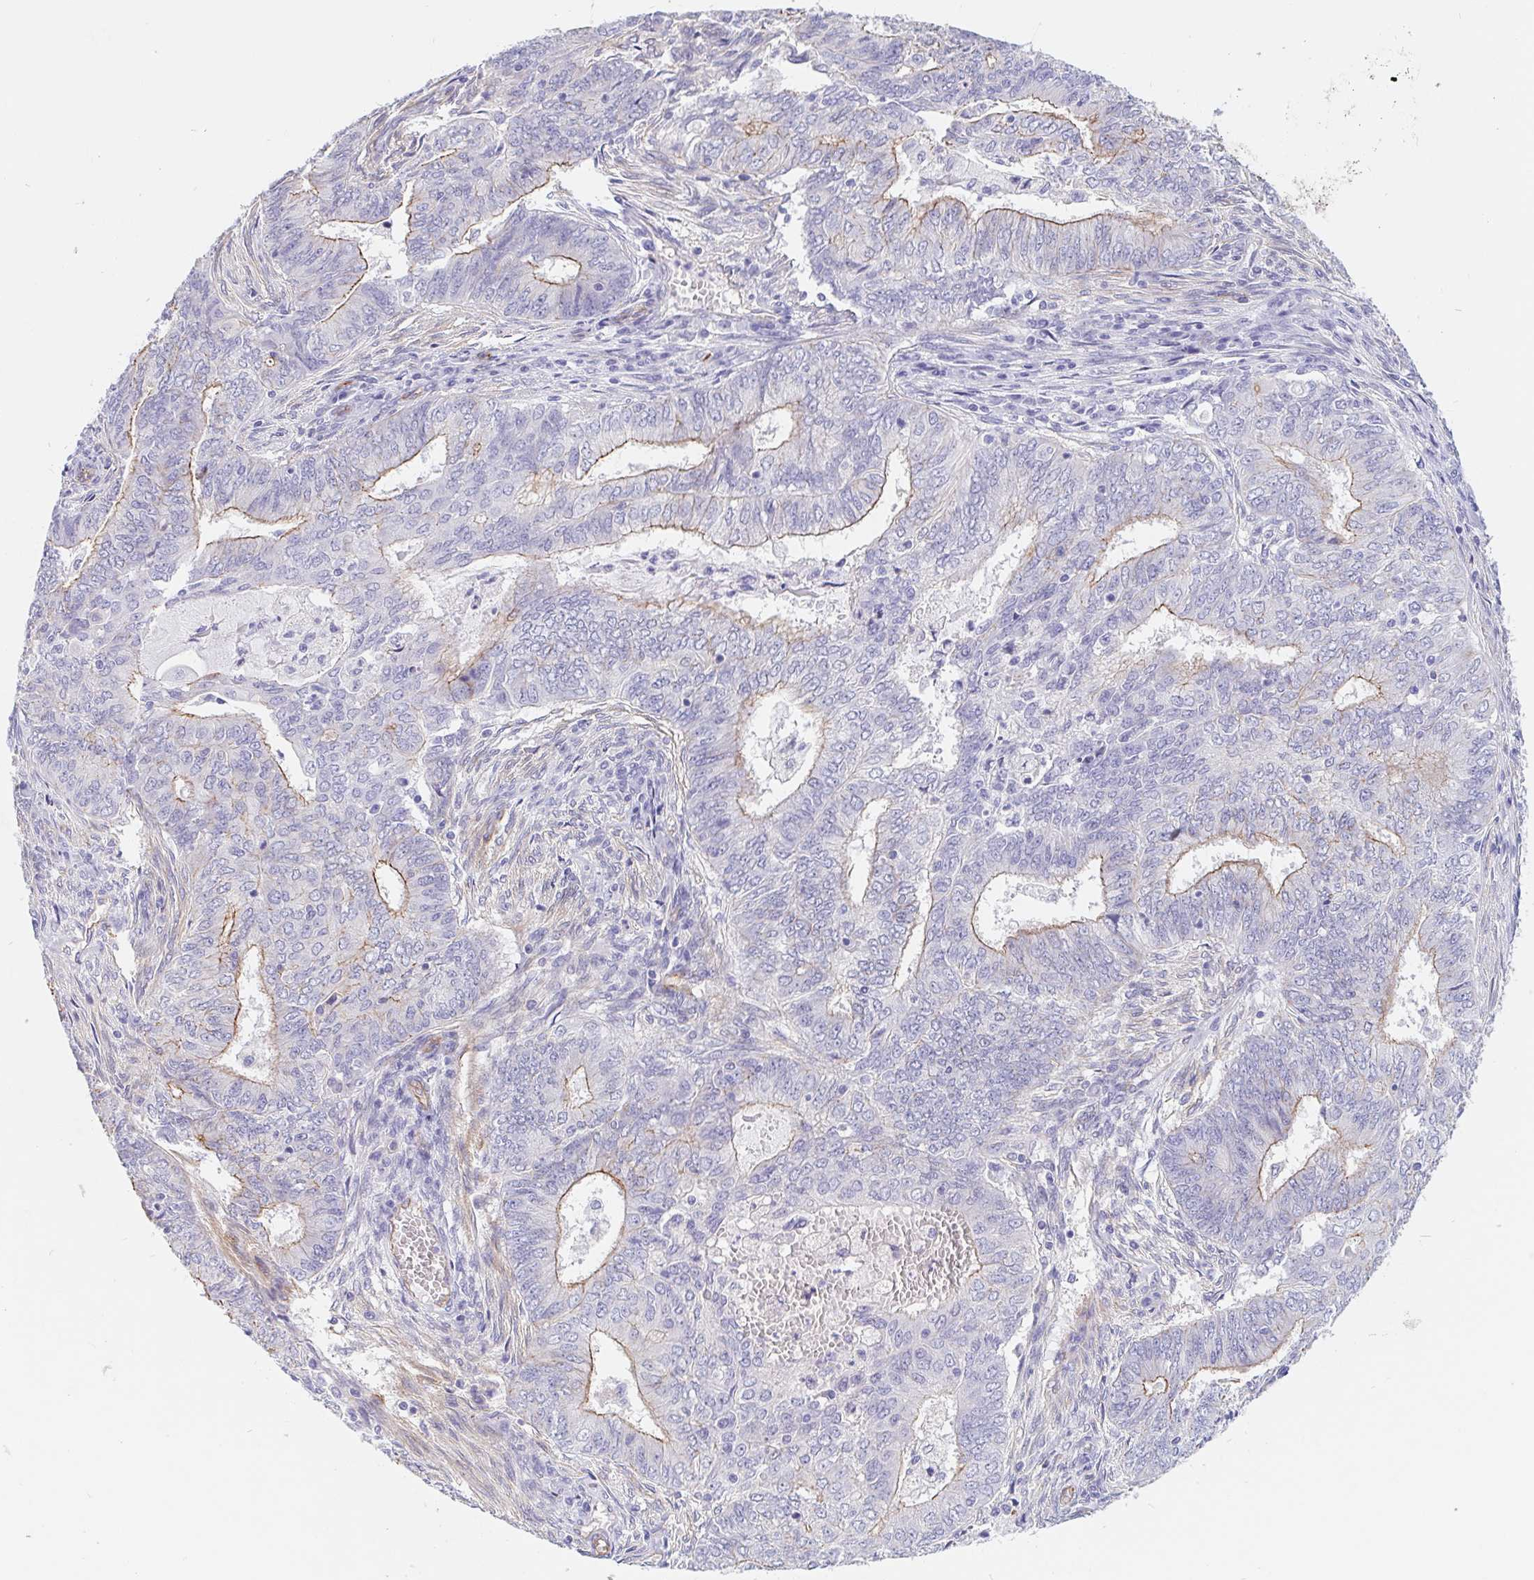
{"staining": {"intensity": "weak", "quantity": "25%-75%", "location": "cytoplasmic/membranous"}, "tissue": "endometrial cancer", "cell_type": "Tumor cells", "image_type": "cancer", "snomed": [{"axis": "morphology", "description": "Adenocarcinoma, NOS"}, {"axis": "topography", "description": "Endometrium"}], "caption": "The micrograph displays a brown stain indicating the presence of a protein in the cytoplasmic/membranous of tumor cells in endometrial adenocarcinoma.", "gene": "LIMCH1", "patient": {"sex": "female", "age": 62}}